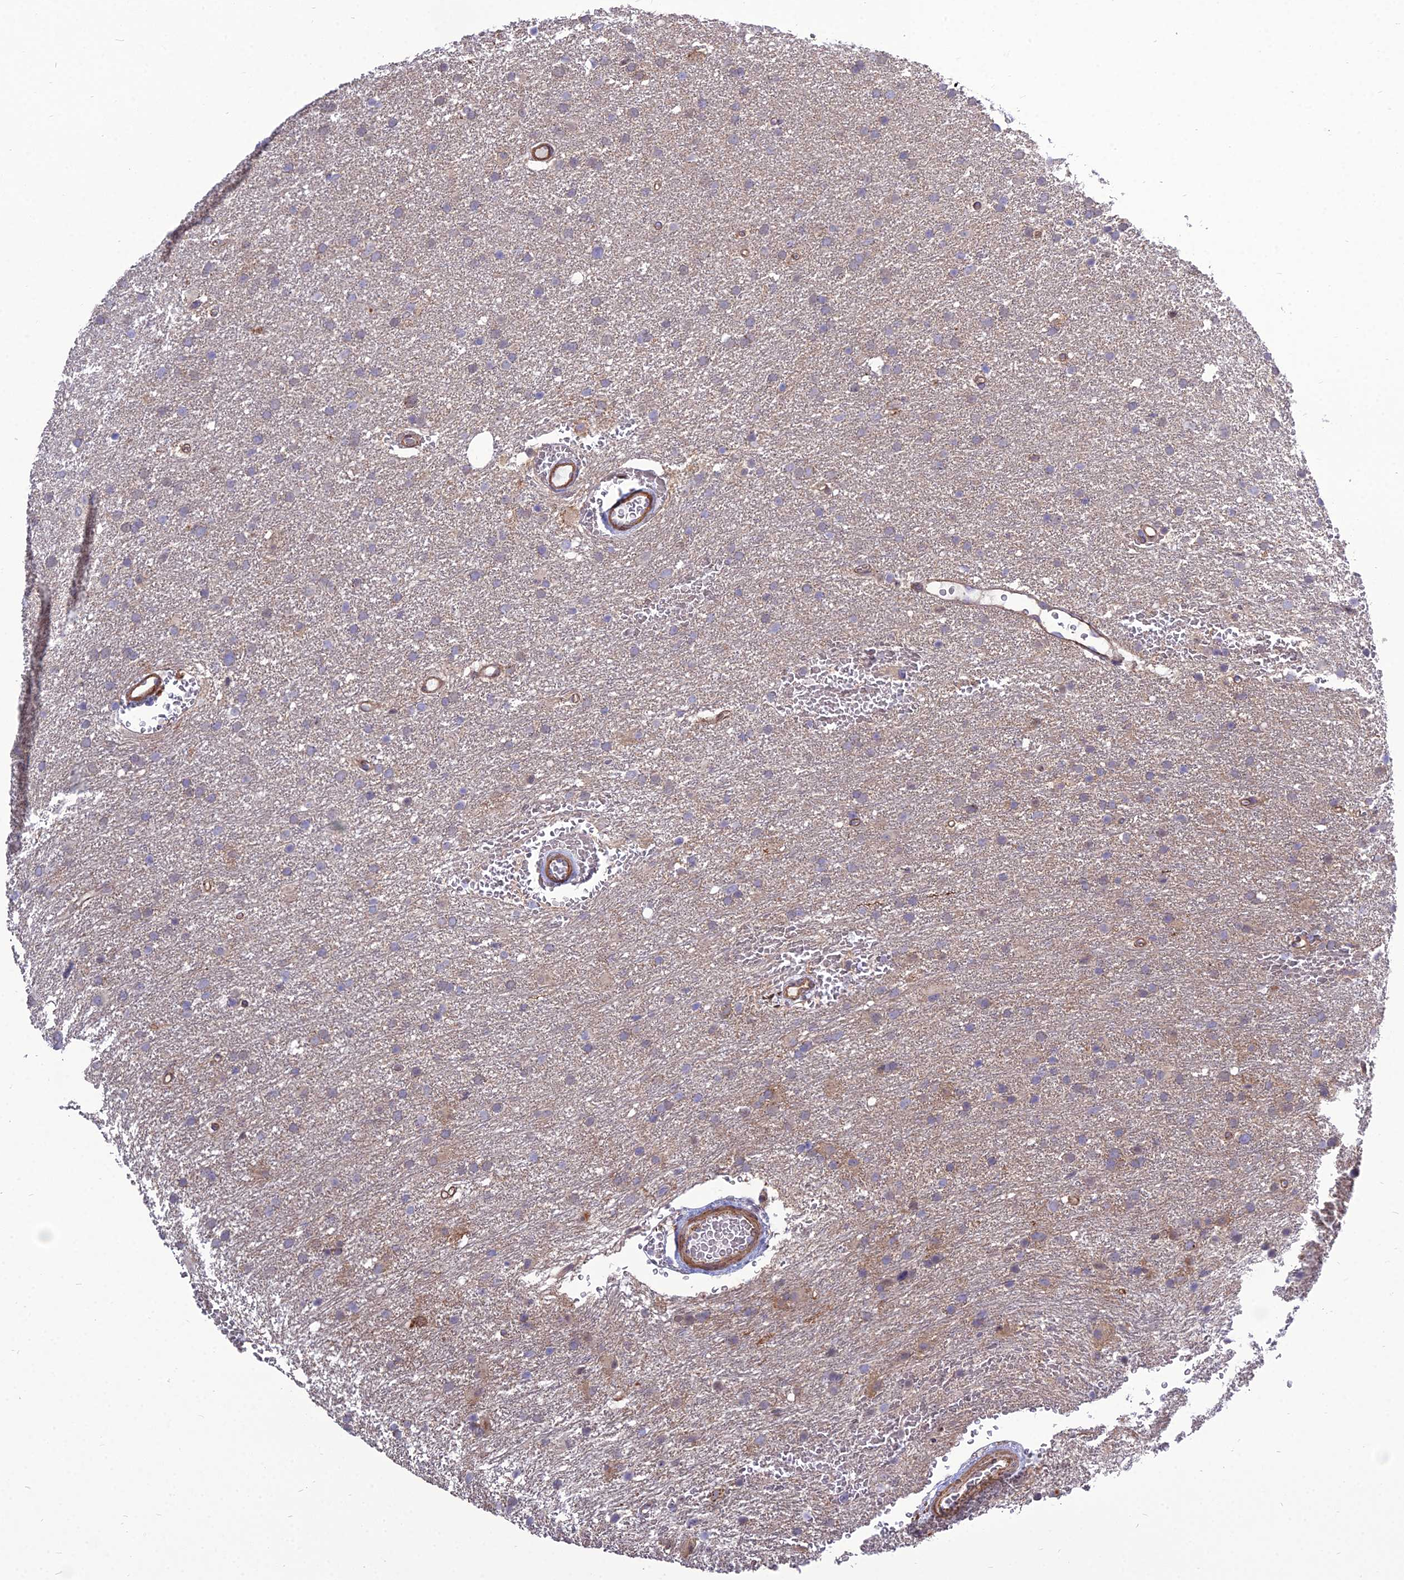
{"staining": {"intensity": "weak", "quantity": "<25%", "location": "cytoplasmic/membranous"}, "tissue": "glioma", "cell_type": "Tumor cells", "image_type": "cancer", "snomed": [{"axis": "morphology", "description": "Glioma, malignant, High grade"}, {"axis": "topography", "description": "Cerebral cortex"}], "caption": "DAB immunohistochemical staining of malignant high-grade glioma reveals no significant expression in tumor cells.", "gene": "TSPYL2", "patient": {"sex": "female", "age": 36}}